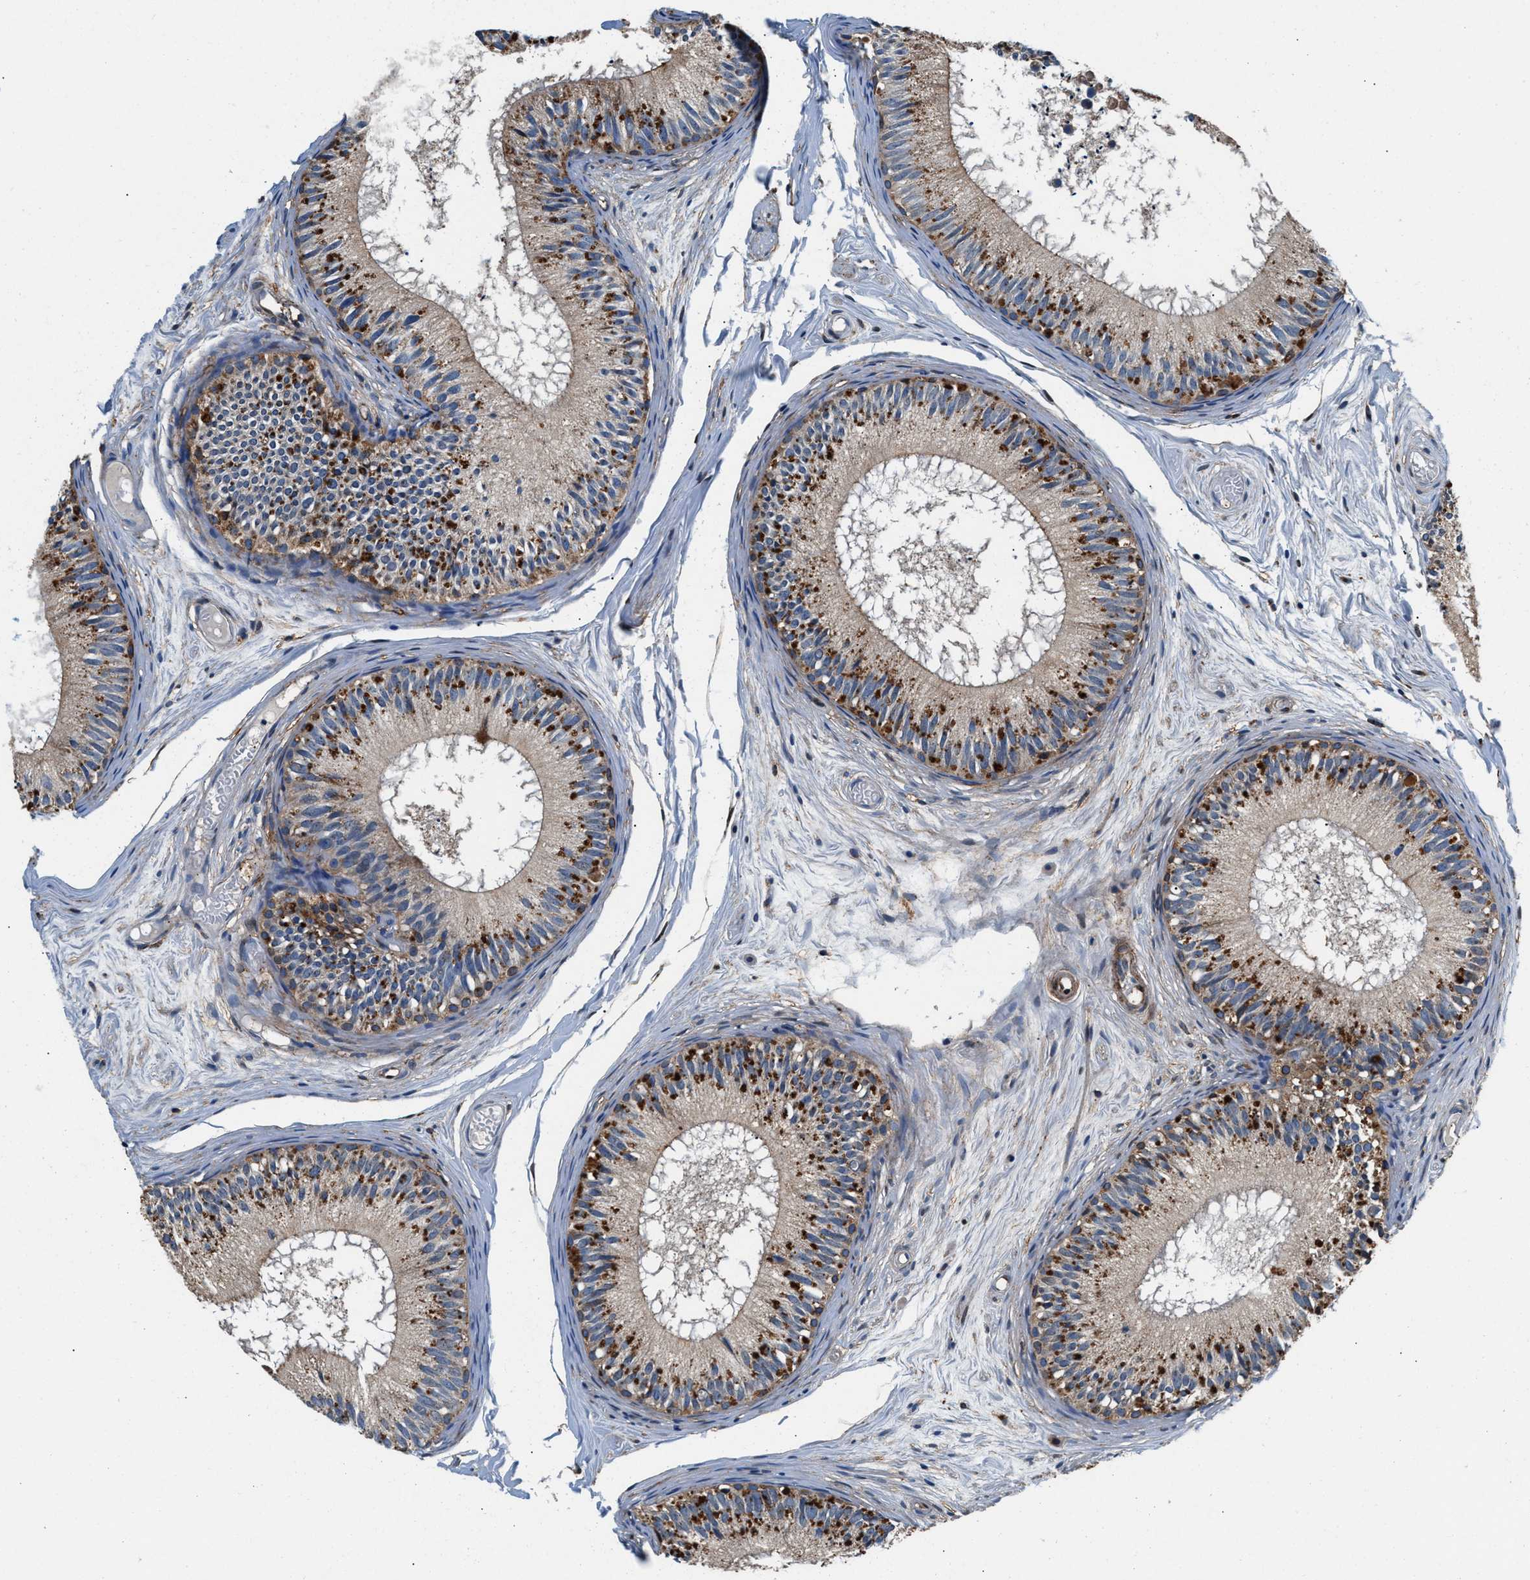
{"staining": {"intensity": "moderate", "quantity": ">75%", "location": "cytoplasmic/membranous"}, "tissue": "epididymis", "cell_type": "Glandular cells", "image_type": "normal", "snomed": [{"axis": "morphology", "description": "Normal tissue, NOS"}, {"axis": "topography", "description": "Epididymis"}], "caption": "About >75% of glandular cells in normal epididymis reveal moderate cytoplasmic/membranous protein expression as visualized by brown immunohistochemical staining.", "gene": "SLFN11", "patient": {"sex": "male", "age": 46}}